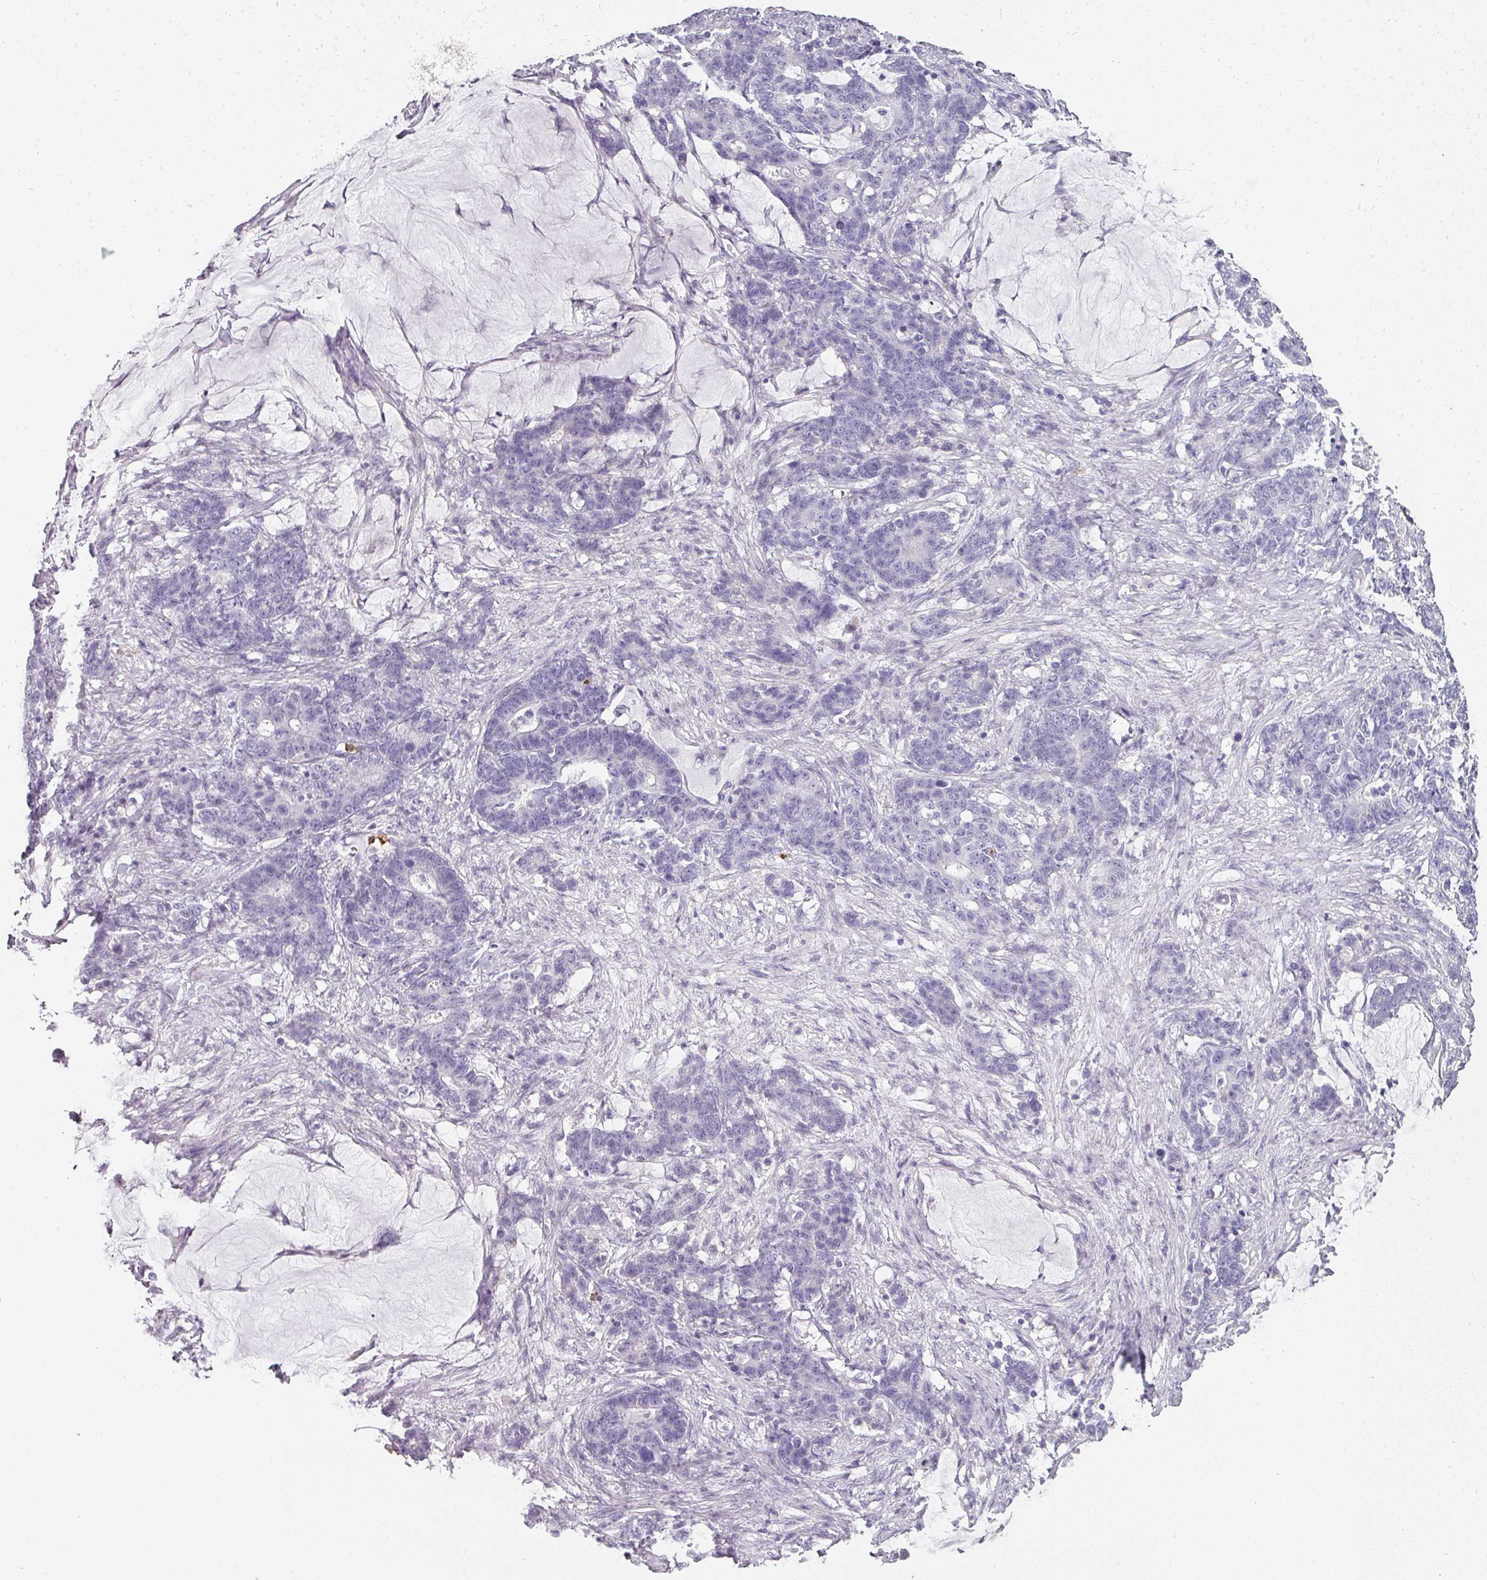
{"staining": {"intensity": "negative", "quantity": "none", "location": "none"}, "tissue": "stomach cancer", "cell_type": "Tumor cells", "image_type": "cancer", "snomed": [{"axis": "morphology", "description": "Normal tissue, NOS"}, {"axis": "morphology", "description": "Adenocarcinoma, NOS"}, {"axis": "topography", "description": "Stomach"}], "caption": "Immunohistochemistry (IHC) micrograph of human adenocarcinoma (stomach) stained for a protein (brown), which exhibits no expression in tumor cells. (DAB IHC with hematoxylin counter stain).", "gene": "CAMP", "patient": {"sex": "female", "age": 64}}